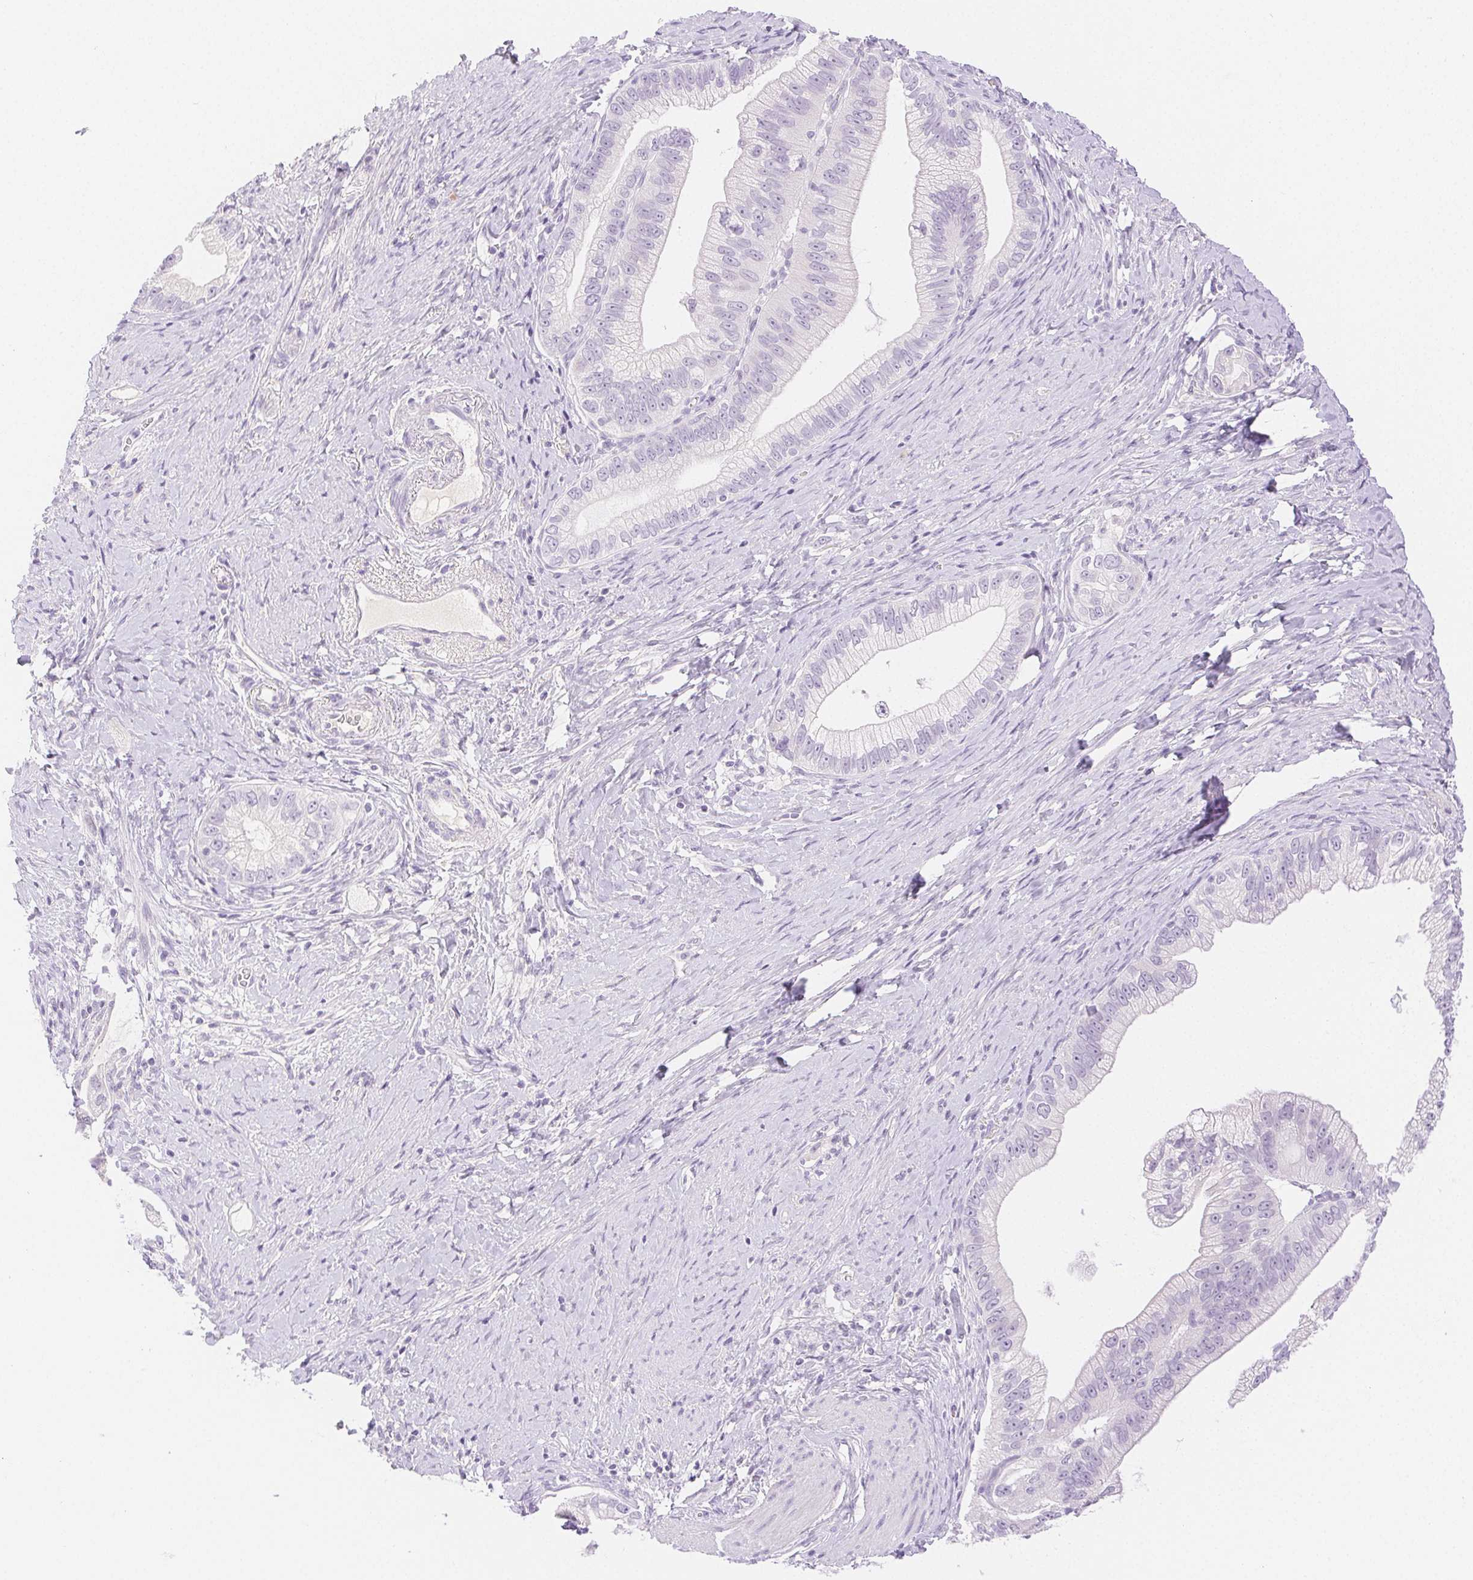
{"staining": {"intensity": "negative", "quantity": "none", "location": "none"}, "tissue": "pancreatic cancer", "cell_type": "Tumor cells", "image_type": "cancer", "snomed": [{"axis": "morphology", "description": "Adenocarcinoma, NOS"}, {"axis": "topography", "description": "Pancreas"}], "caption": "This is a image of immunohistochemistry (IHC) staining of pancreatic cancer (adenocarcinoma), which shows no staining in tumor cells.", "gene": "SPACA4", "patient": {"sex": "male", "age": 70}}